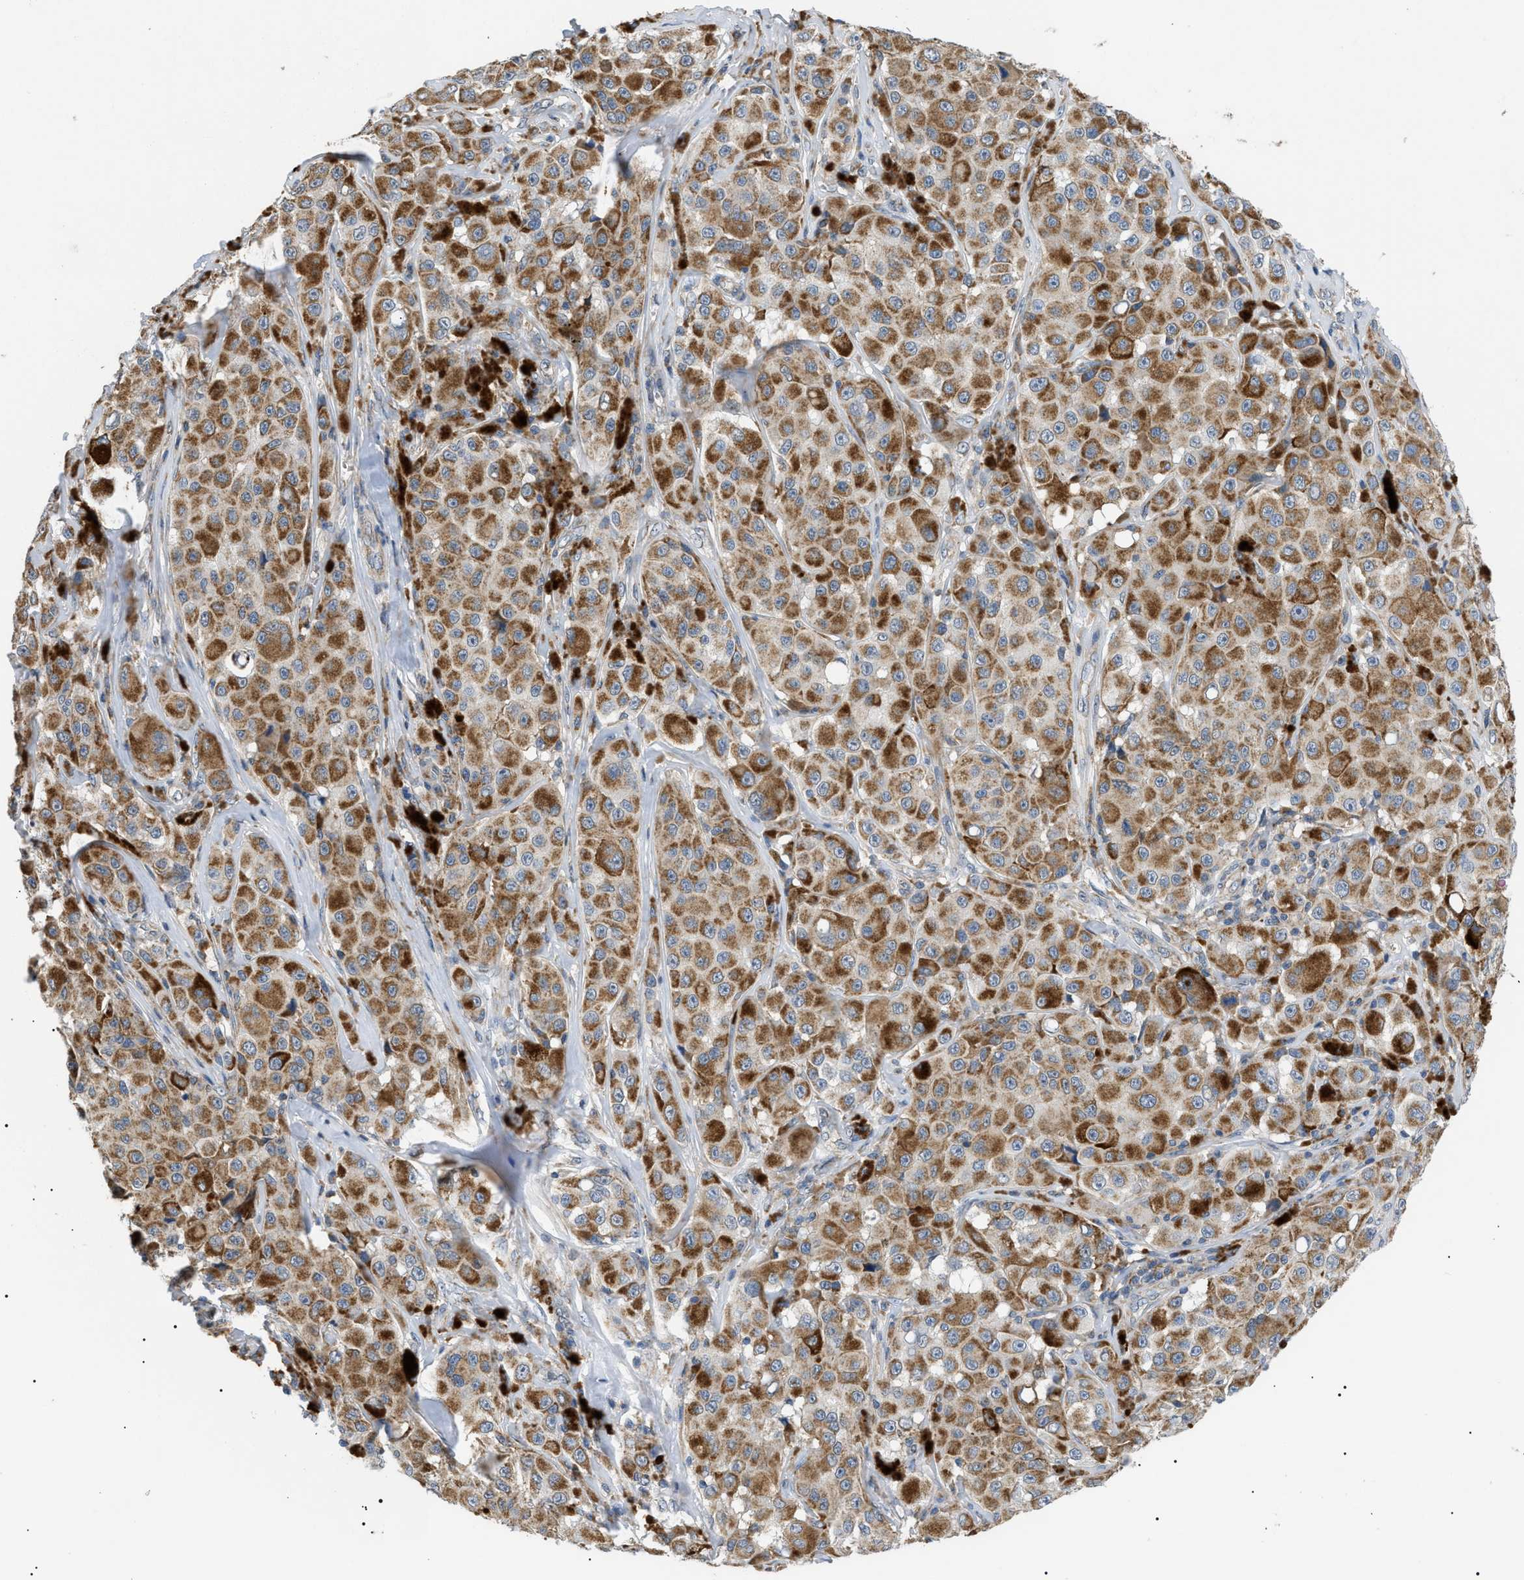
{"staining": {"intensity": "moderate", "quantity": ">75%", "location": "cytoplasmic/membranous"}, "tissue": "melanoma", "cell_type": "Tumor cells", "image_type": "cancer", "snomed": [{"axis": "morphology", "description": "Malignant melanoma, NOS"}, {"axis": "topography", "description": "Skin"}], "caption": "Immunohistochemistry (DAB (3,3'-diaminobenzidine)) staining of human melanoma displays moderate cytoplasmic/membranous protein positivity in about >75% of tumor cells.", "gene": "TOMM6", "patient": {"sex": "male", "age": 84}}